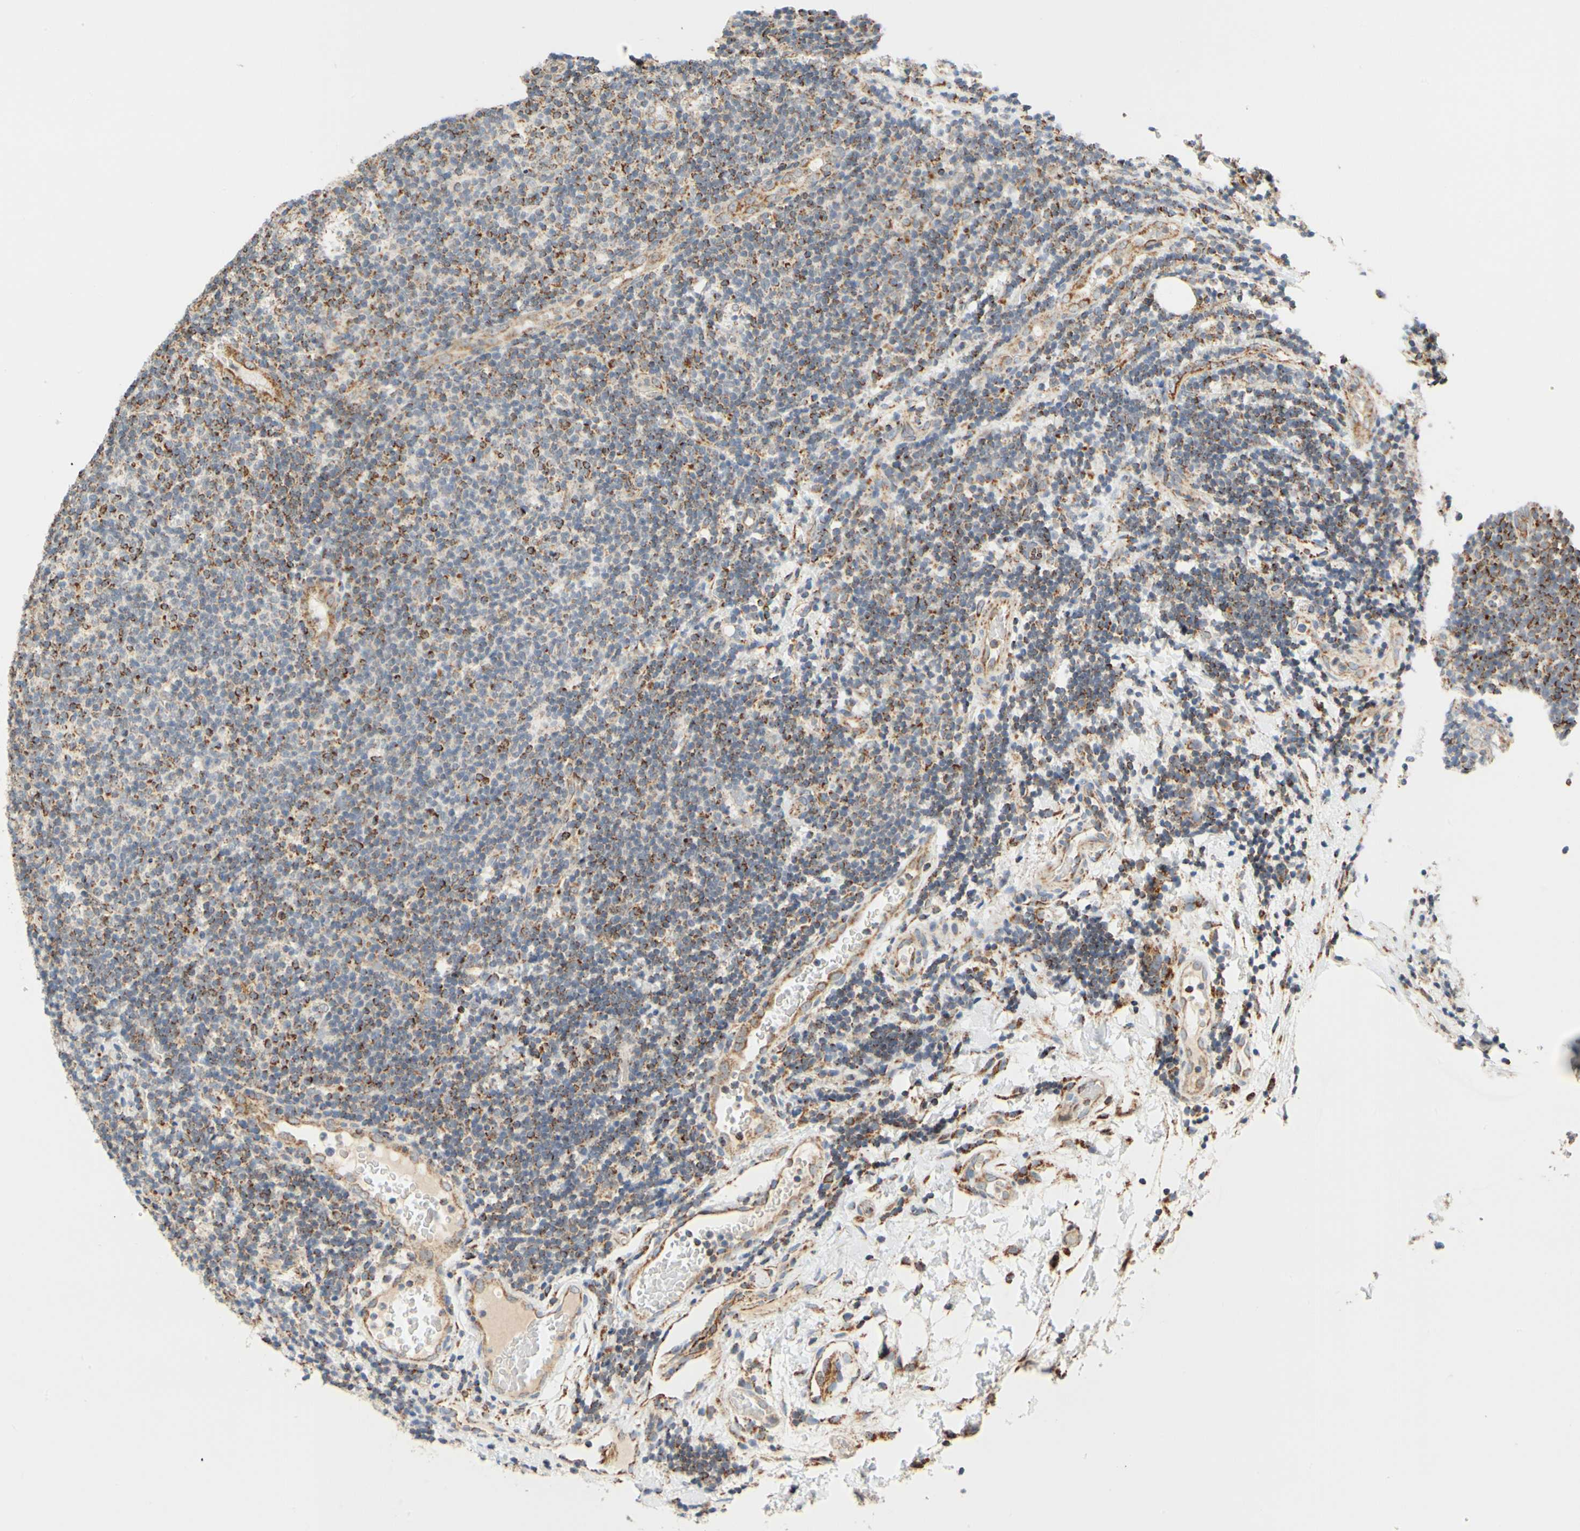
{"staining": {"intensity": "moderate", "quantity": "25%-75%", "location": "cytoplasmic/membranous"}, "tissue": "lymphoma", "cell_type": "Tumor cells", "image_type": "cancer", "snomed": [{"axis": "morphology", "description": "Malignant lymphoma, non-Hodgkin's type, Low grade"}, {"axis": "topography", "description": "Lymph node"}], "caption": "Lymphoma was stained to show a protein in brown. There is medium levels of moderate cytoplasmic/membranous expression in approximately 25%-75% of tumor cells. (DAB IHC with brightfield microscopy, high magnification).", "gene": "SFXN3", "patient": {"sex": "male", "age": 83}}